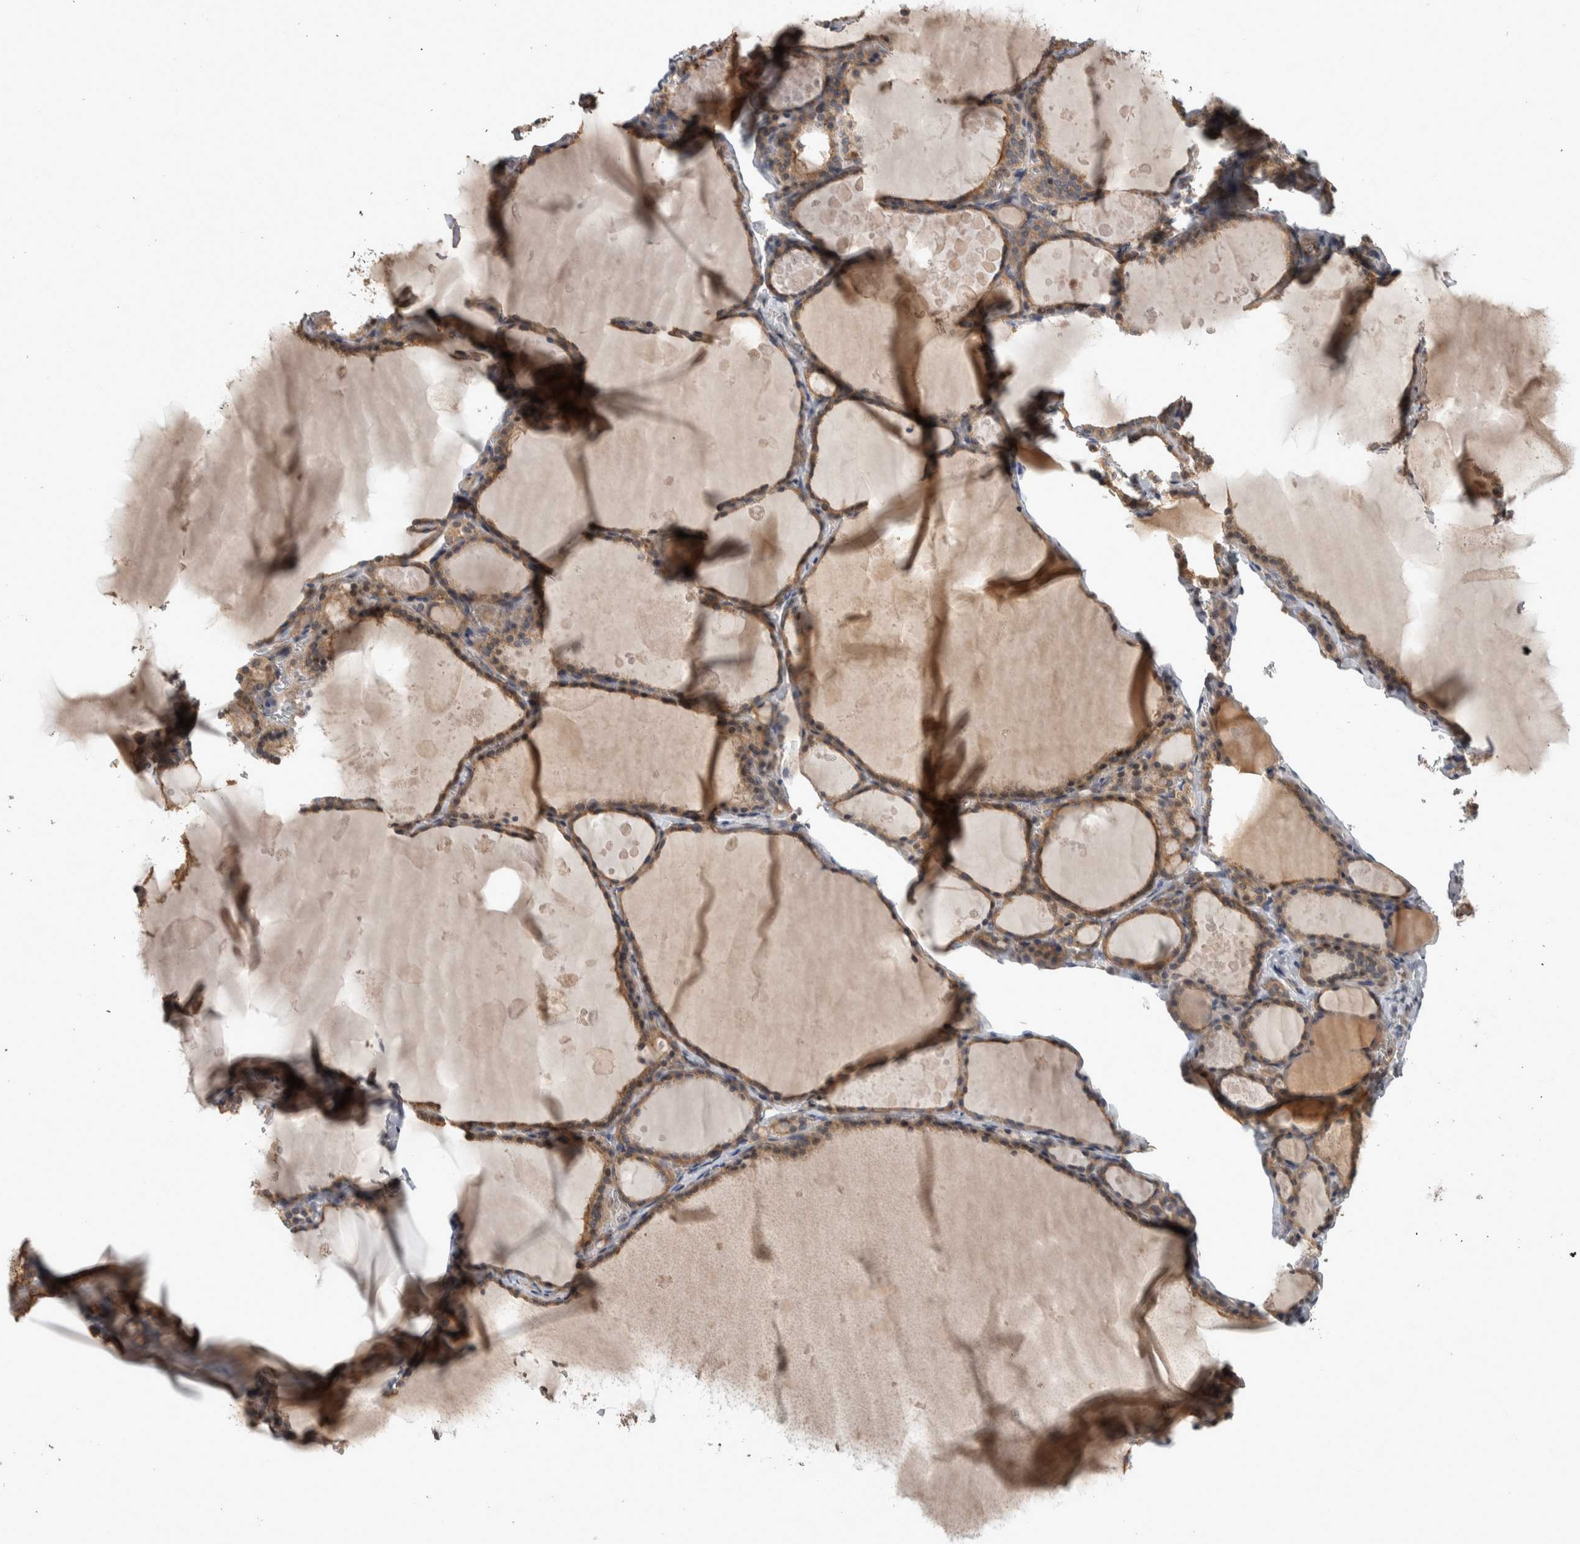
{"staining": {"intensity": "moderate", "quantity": ">75%", "location": "cytoplasmic/membranous"}, "tissue": "thyroid gland", "cell_type": "Glandular cells", "image_type": "normal", "snomed": [{"axis": "morphology", "description": "Normal tissue, NOS"}, {"axis": "topography", "description": "Thyroid gland"}], "caption": "Moderate cytoplasmic/membranous expression is identified in approximately >75% of glandular cells in benign thyroid gland.", "gene": "IFRD1", "patient": {"sex": "male", "age": 56}}